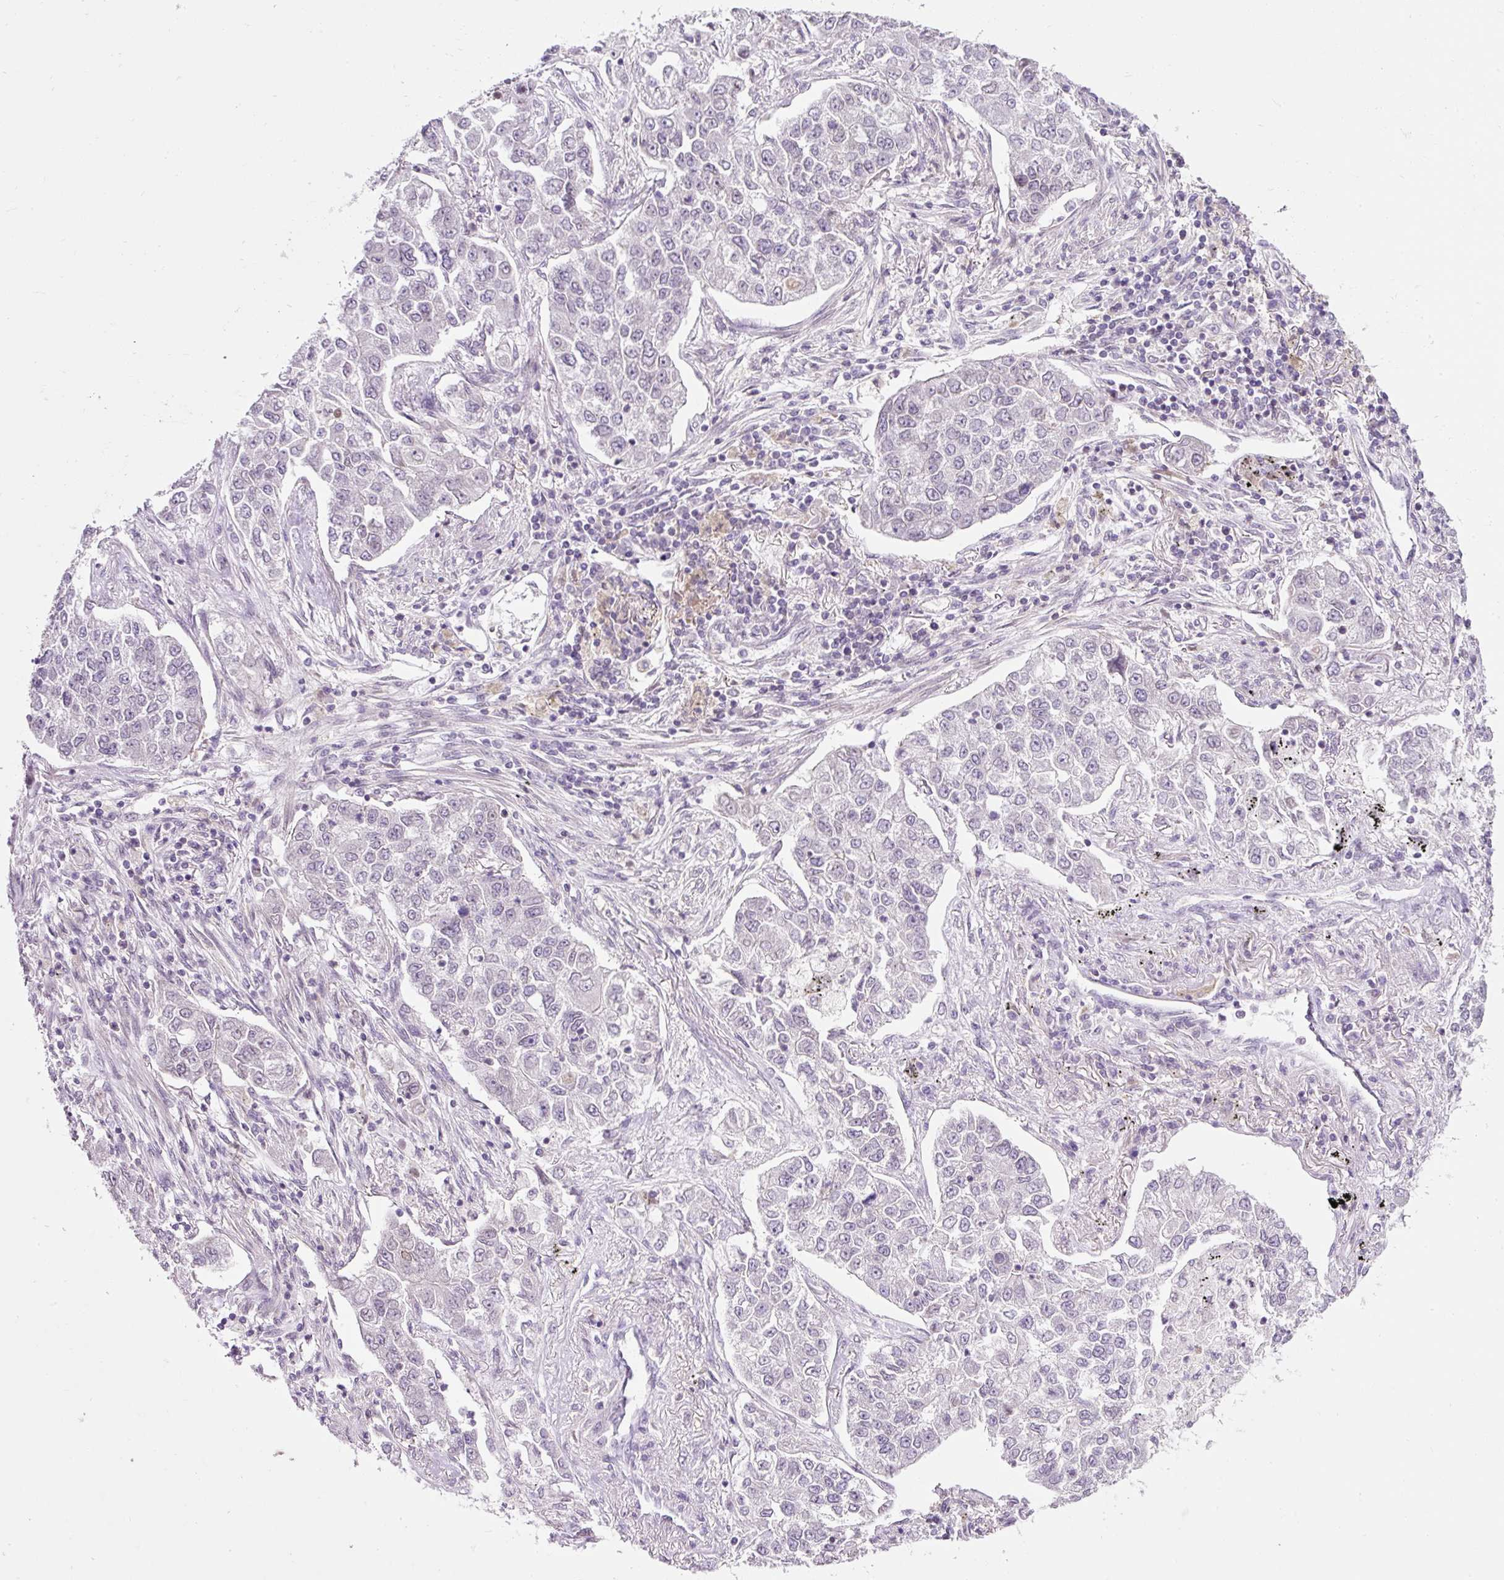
{"staining": {"intensity": "negative", "quantity": "none", "location": "none"}, "tissue": "lung cancer", "cell_type": "Tumor cells", "image_type": "cancer", "snomed": [{"axis": "morphology", "description": "Adenocarcinoma, NOS"}, {"axis": "topography", "description": "Lung"}], "caption": "Photomicrograph shows no protein expression in tumor cells of lung cancer tissue. The staining is performed using DAB brown chromogen with nuclei counter-stained in using hematoxylin.", "gene": "ZNF610", "patient": {"sex": "male", "age": 49}}